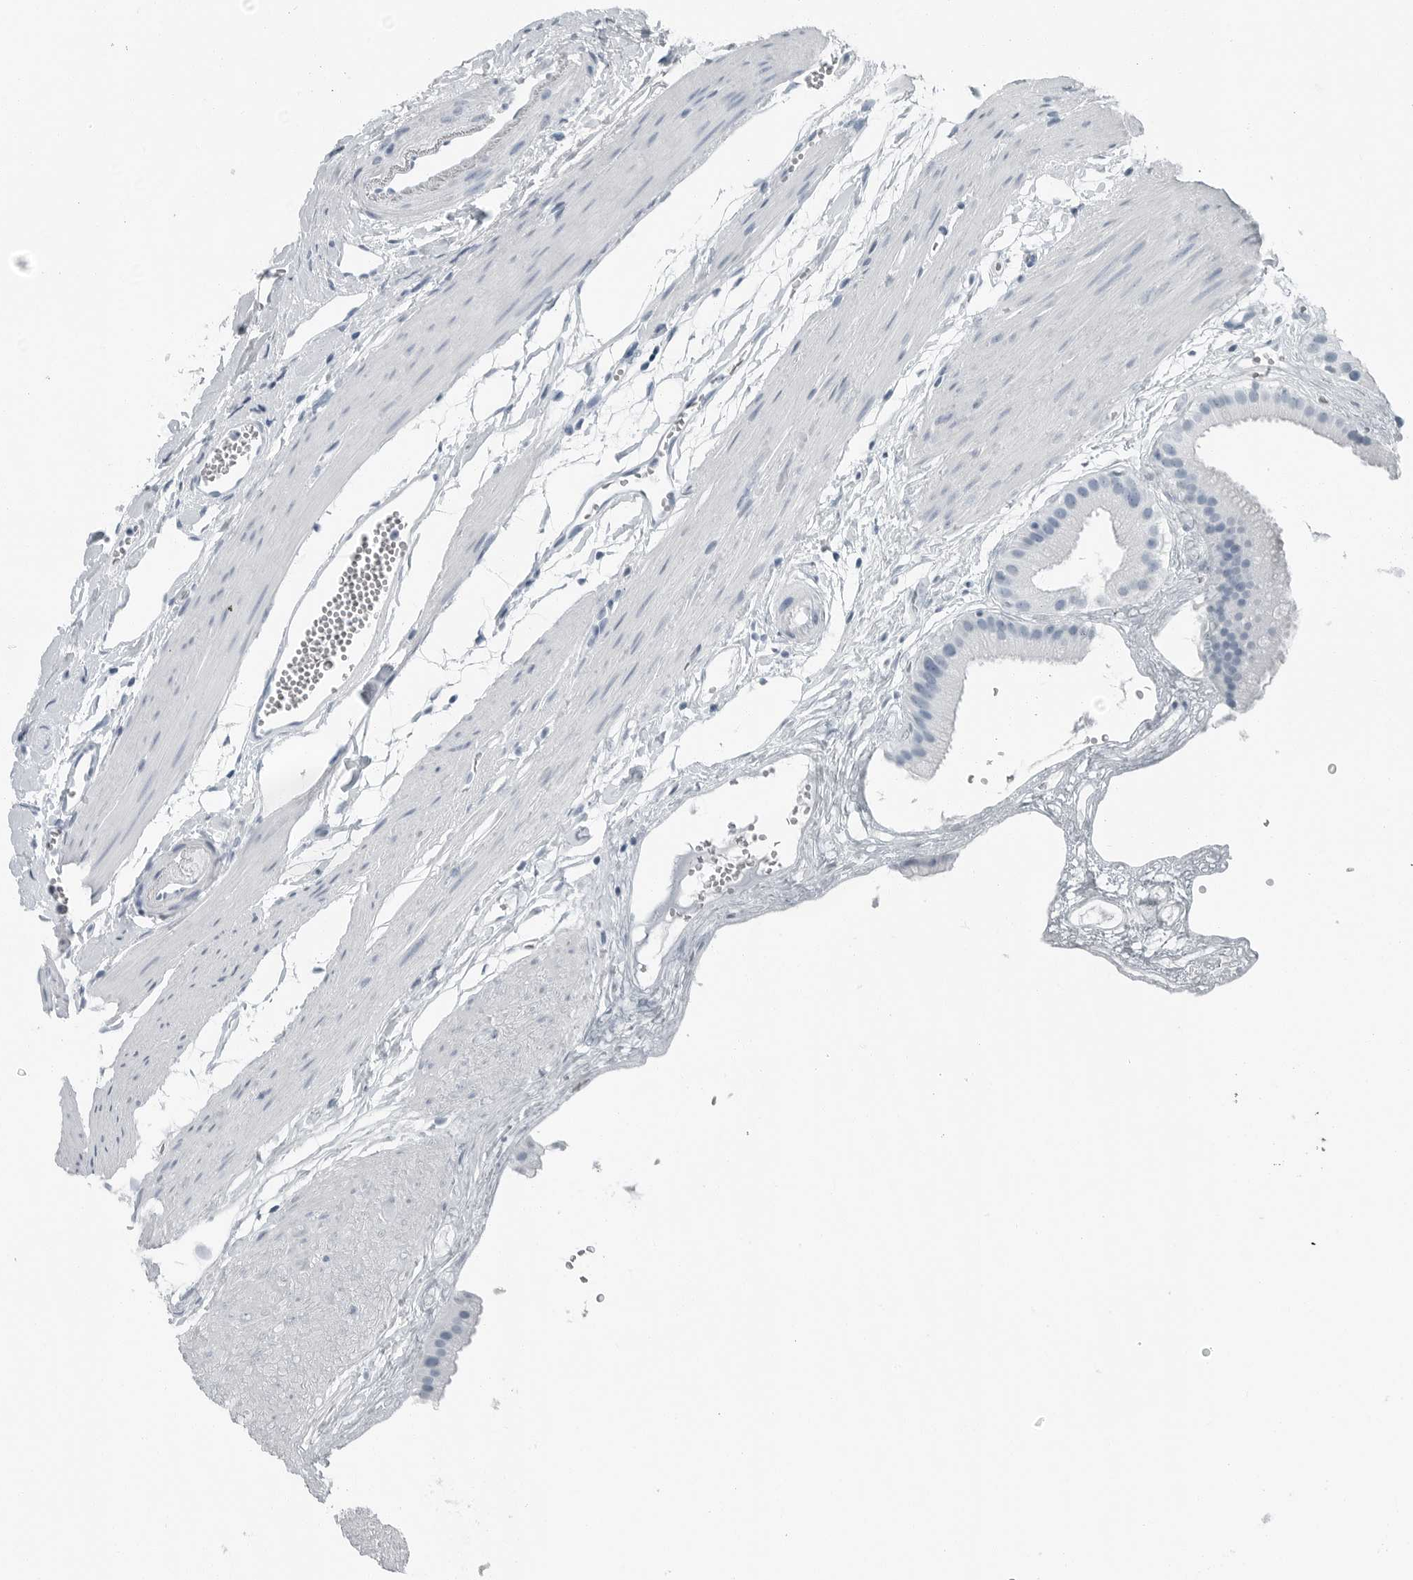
{"staining": {"intensity": "negative", "quantity": "none", "location": "none"}, "tissue": "gallbladder", "cell_type": "Glandular cells", "image_type": "normal", "snomed": [{"axis": "morphology", "description": "Normal tissue, NOS"}, {"axis": "topography", "description": "Gallbladder"}], "caption": "This is a histopathology image of immunohistochemistry staining of benign gallbladder, which shows no staining in glandular cells.", "gene": "FABP6", "patient": {"sex": "female", "age": 64}}